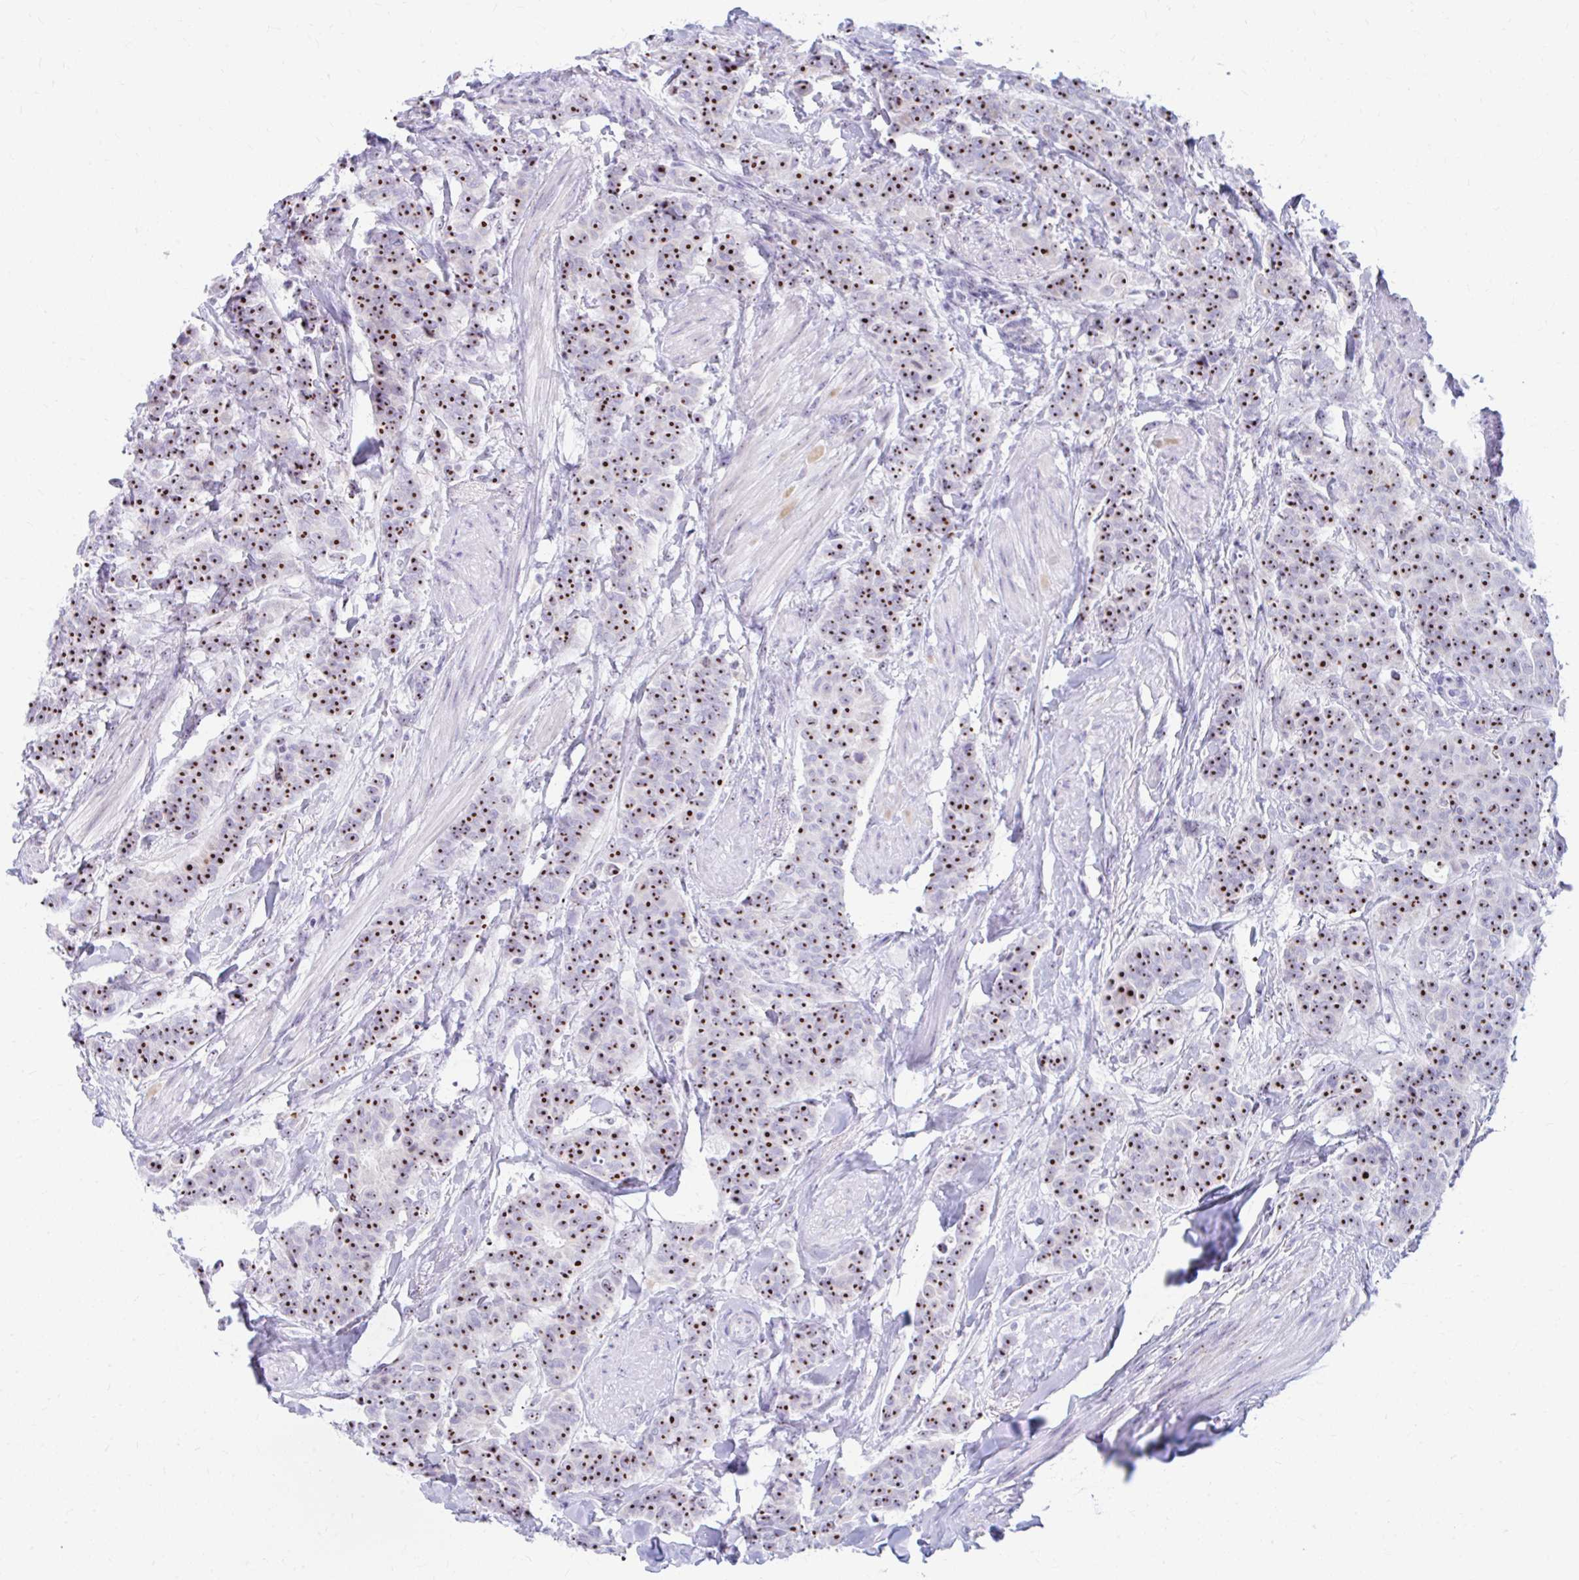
{"staining": {"intensity": "strong", "quantity": ">75%", "location": "nuclear"}, "tissue": "breast cancer", "cell_type": "Tumor cells", "image_type": "cancer", "snomed": [{"axis": "morphology", "description": "Duct carcinoma"}, {"axis": "topography", "description": "Breast"}], "caption": "Brown immunohistochemical staining in human breast cancer (invasive ductal carcinoma) shows strong nuclear positivity in about >75% of tumor cells.", "gene": "FTSJ3", "patient": {"sex": "female", "age": 40}}